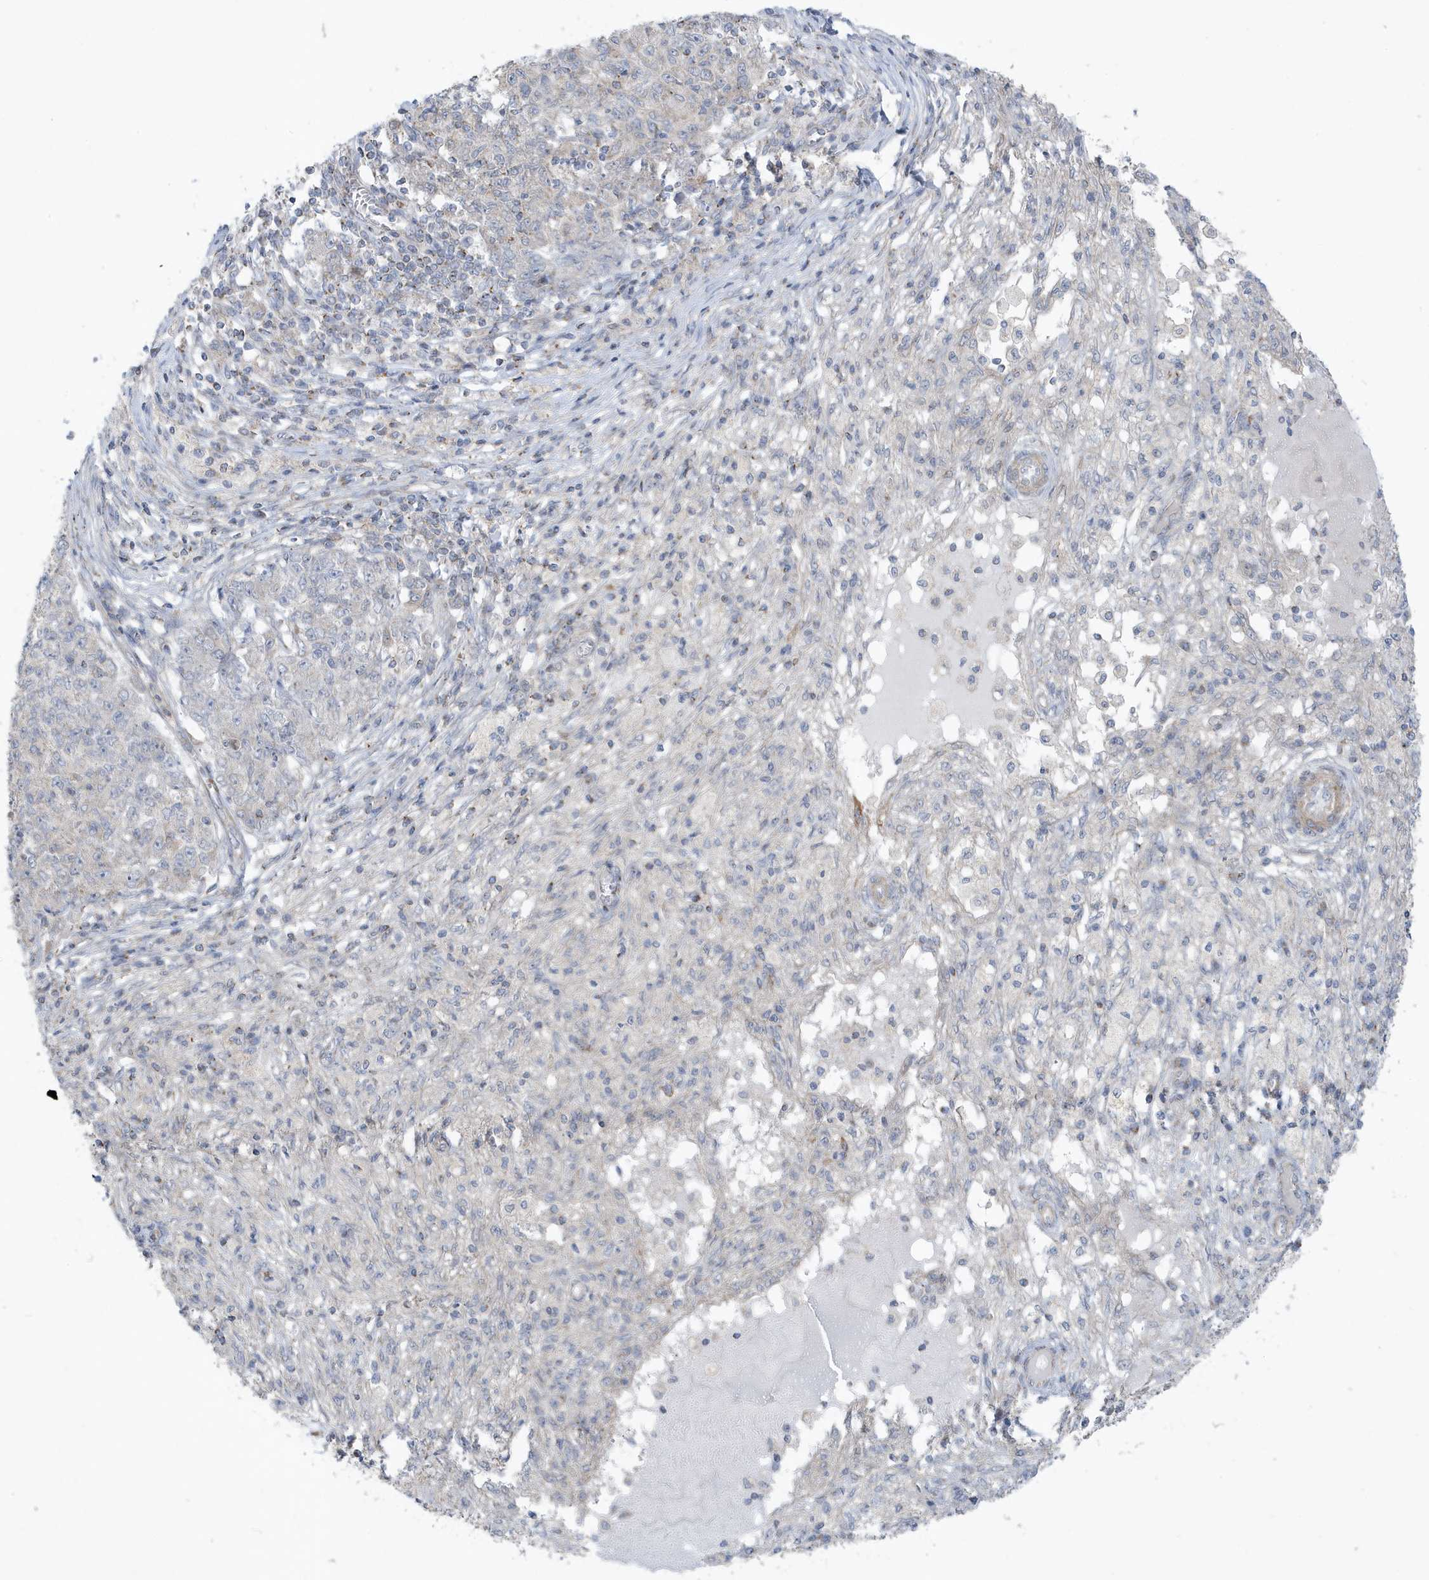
{"staining": {"intensity": "weak", "quantity": "<25%", "location": "cytoplasmic/membranous"}, "tissue": "ovarian cancer", "cell_type": "Tumor cells", "image_type": "cancer", "snomed": [{"axis": "morphology", "description": "Carcinoma, endometroid"}, {"axis": "topography", "description": "Ovary"}], "caption": "Immunohistochemical staining of human ovarian endometroid carcinoma demonstrates no significant staining in tumor cells.", "gene": "ATP13A5", "patient": {"sex": "female", "age": 42}}